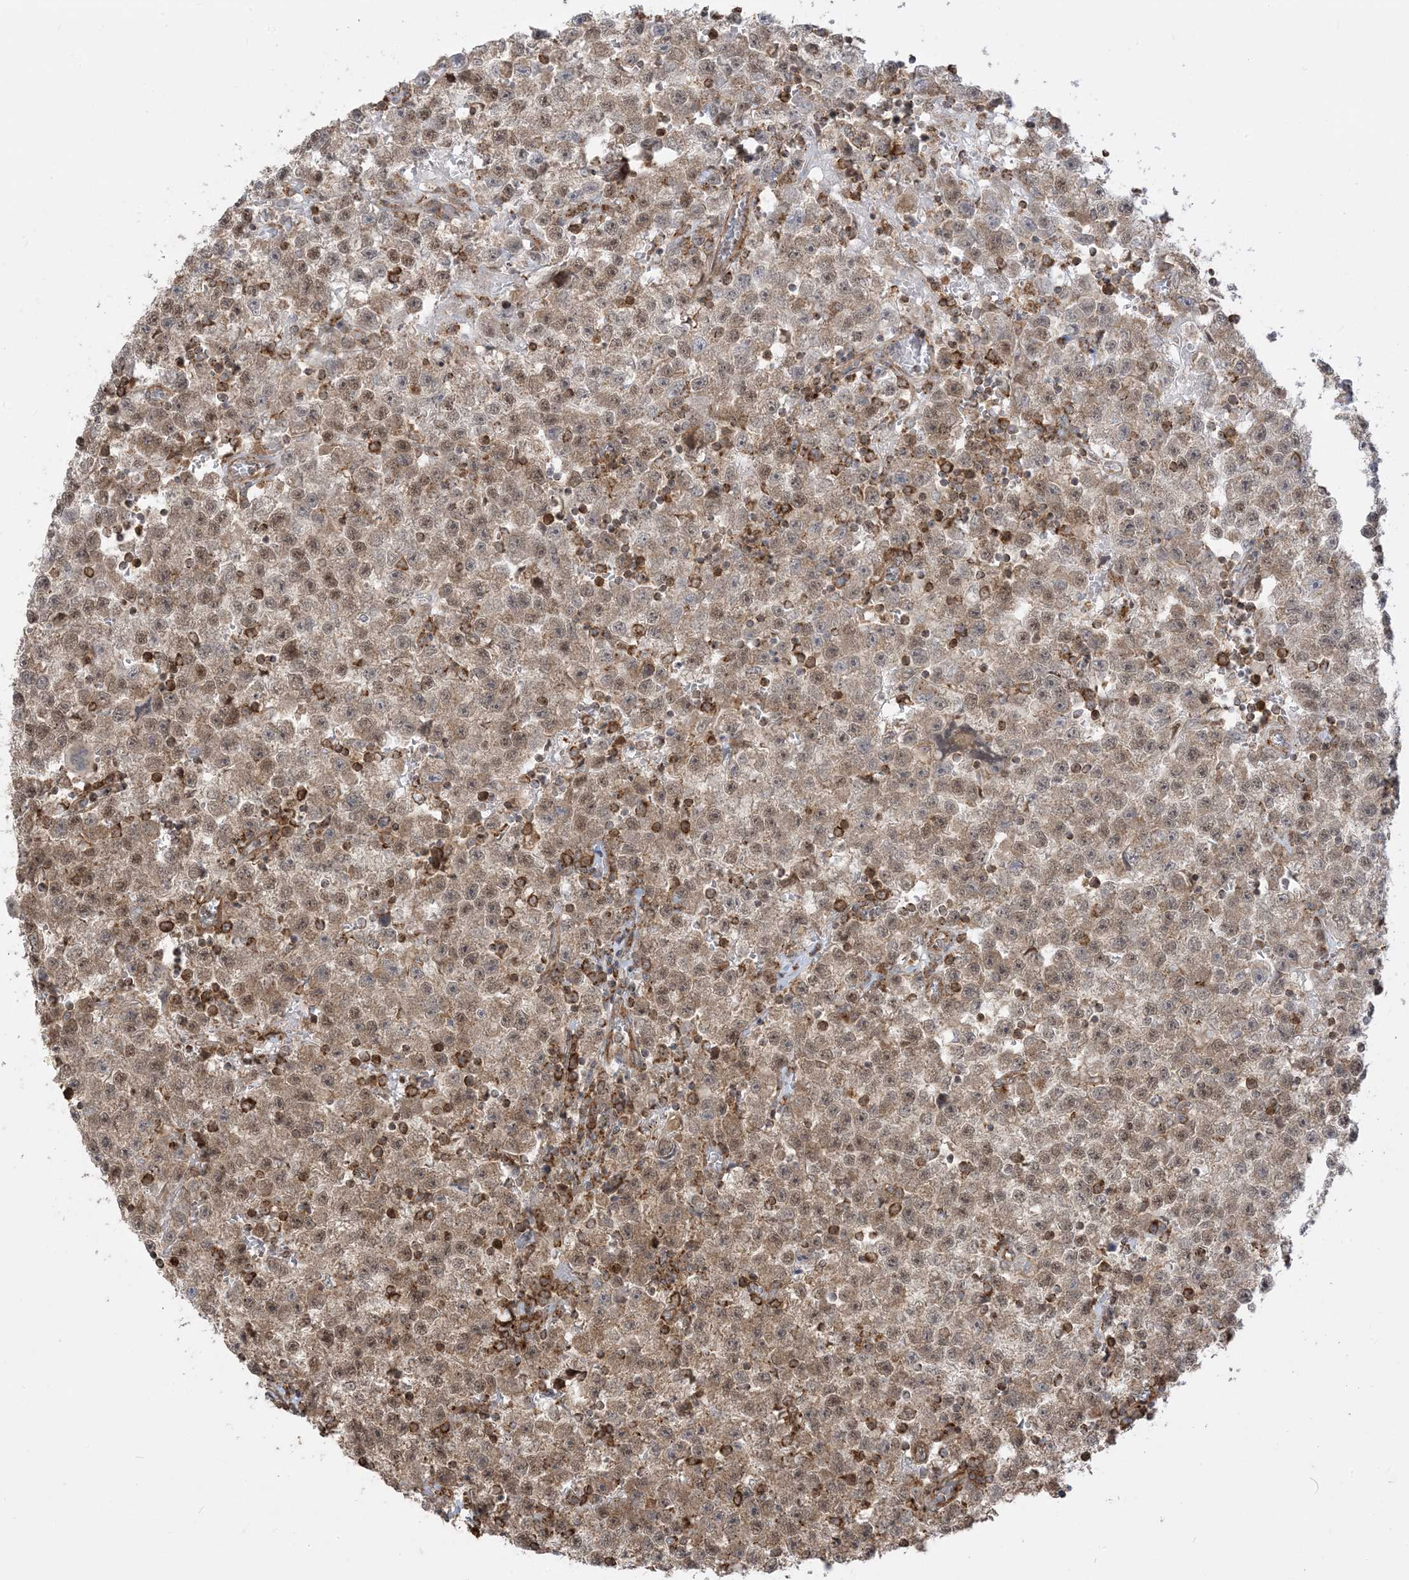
{"staining": {"intensity": "moderate", "quantity": ">75%", "location": "cytoplasmic/membranous"}, "tissue": "testis cancer", "cell_type": "Tumor cells", "image_type": "cancer", "snomed": [{"axis": "morphology", "description": "Seminoma, NOS"}, {"axis": "topography", "description": "Testis"}], "caption": "Testis seminoma stained with a protein marker demonstrates moderate staining in tumor cells.", "gene": "KANSL3", "patient": {"sex": "male", "age": 22}}